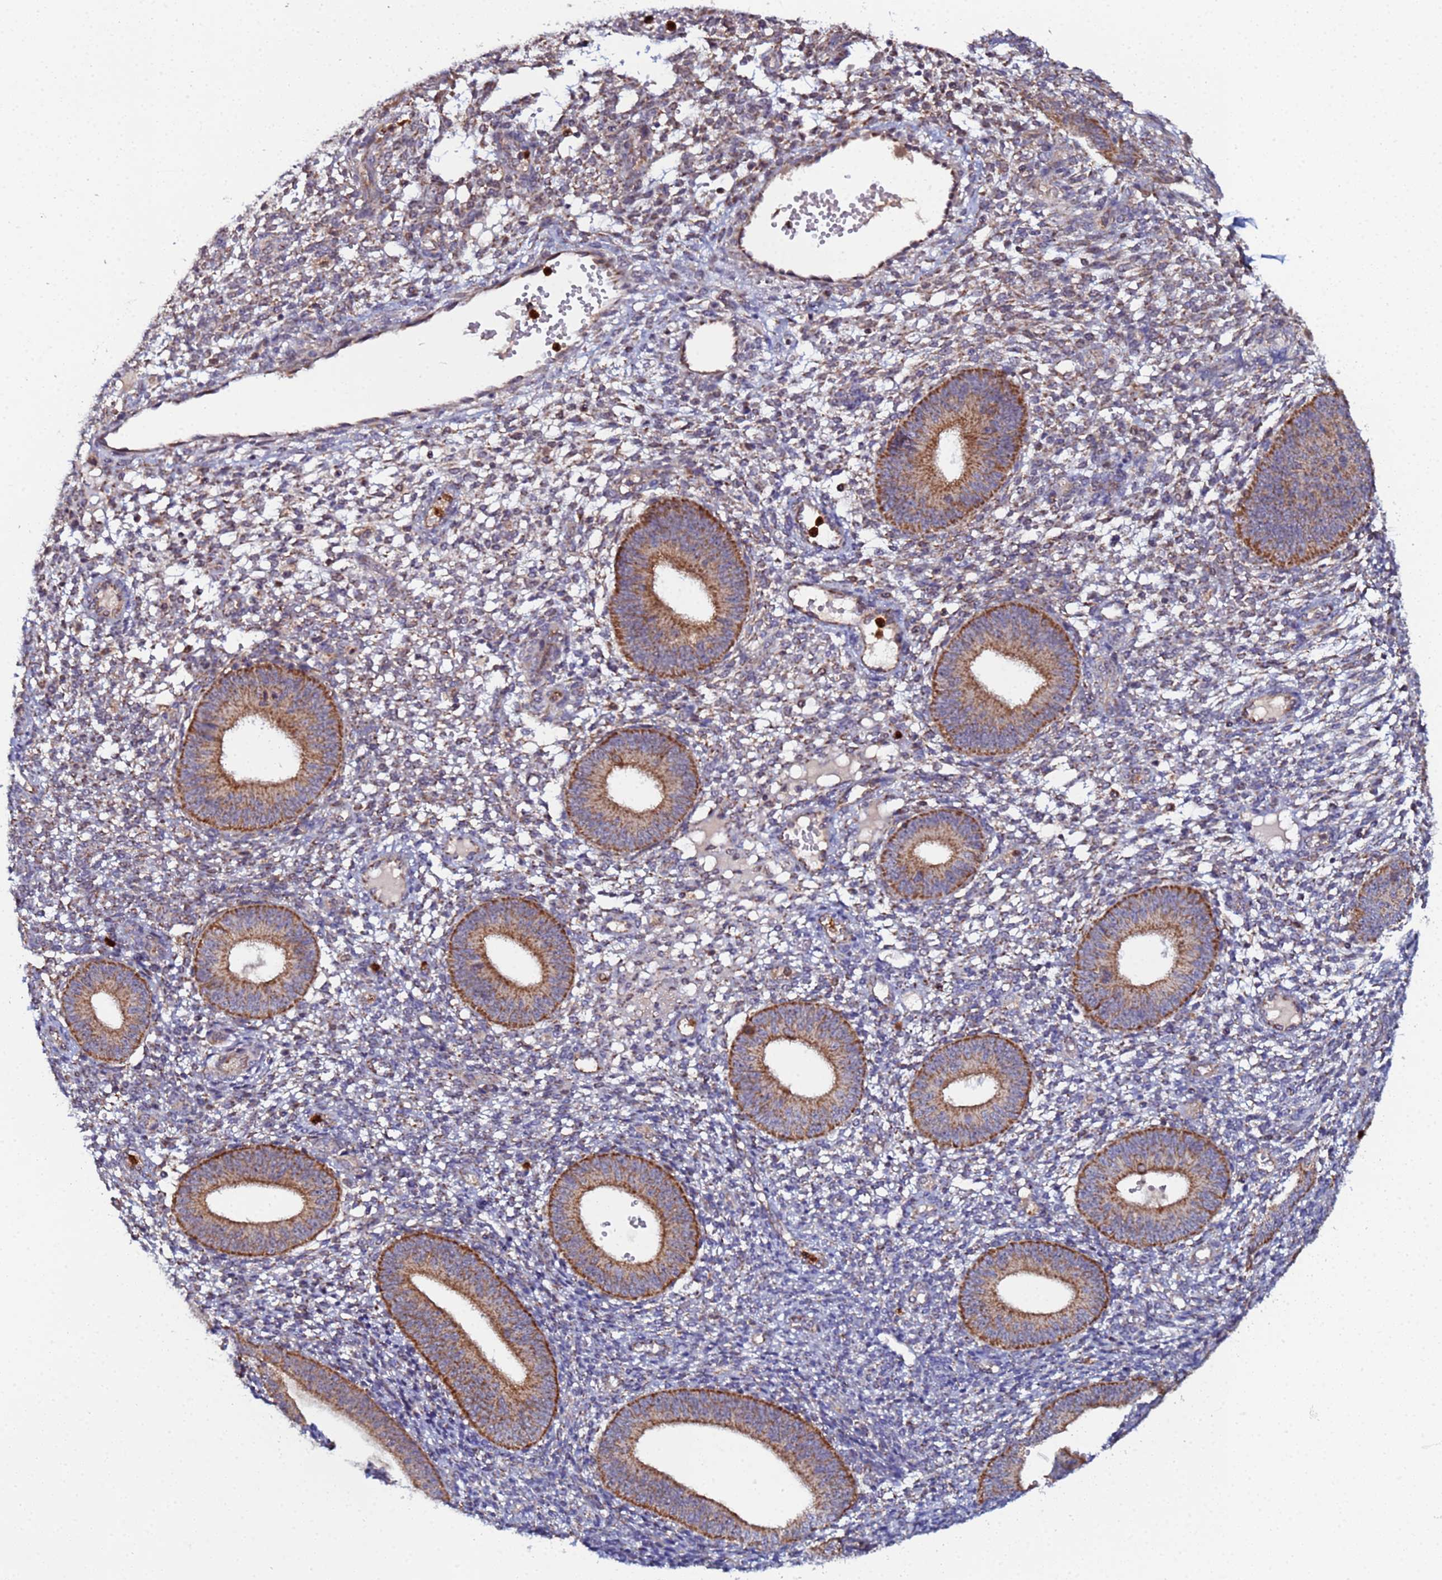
{"staining": {"intensity": "weak", "quantity": "25%-75%", "location": "cytoplasmic/membranous"}, "tissue": "endometrium", "cell_type": "Cells in endometrial stroma", "image_type": "normal", "snomed": [{"axis": "morphology", "description": "Normal tissue, NOS"}, {"axis": "topography", "description": "Endometrium"}], "caption": "High-power microscopy captured an IHC histopathology image of benign endometrium, revealing weak cytoplasmic/membranous expression in about 25%-75% of cells in endometrial stroma.", "gene": "CCDC127", "patient": {"sex": "female", "age": 49}}